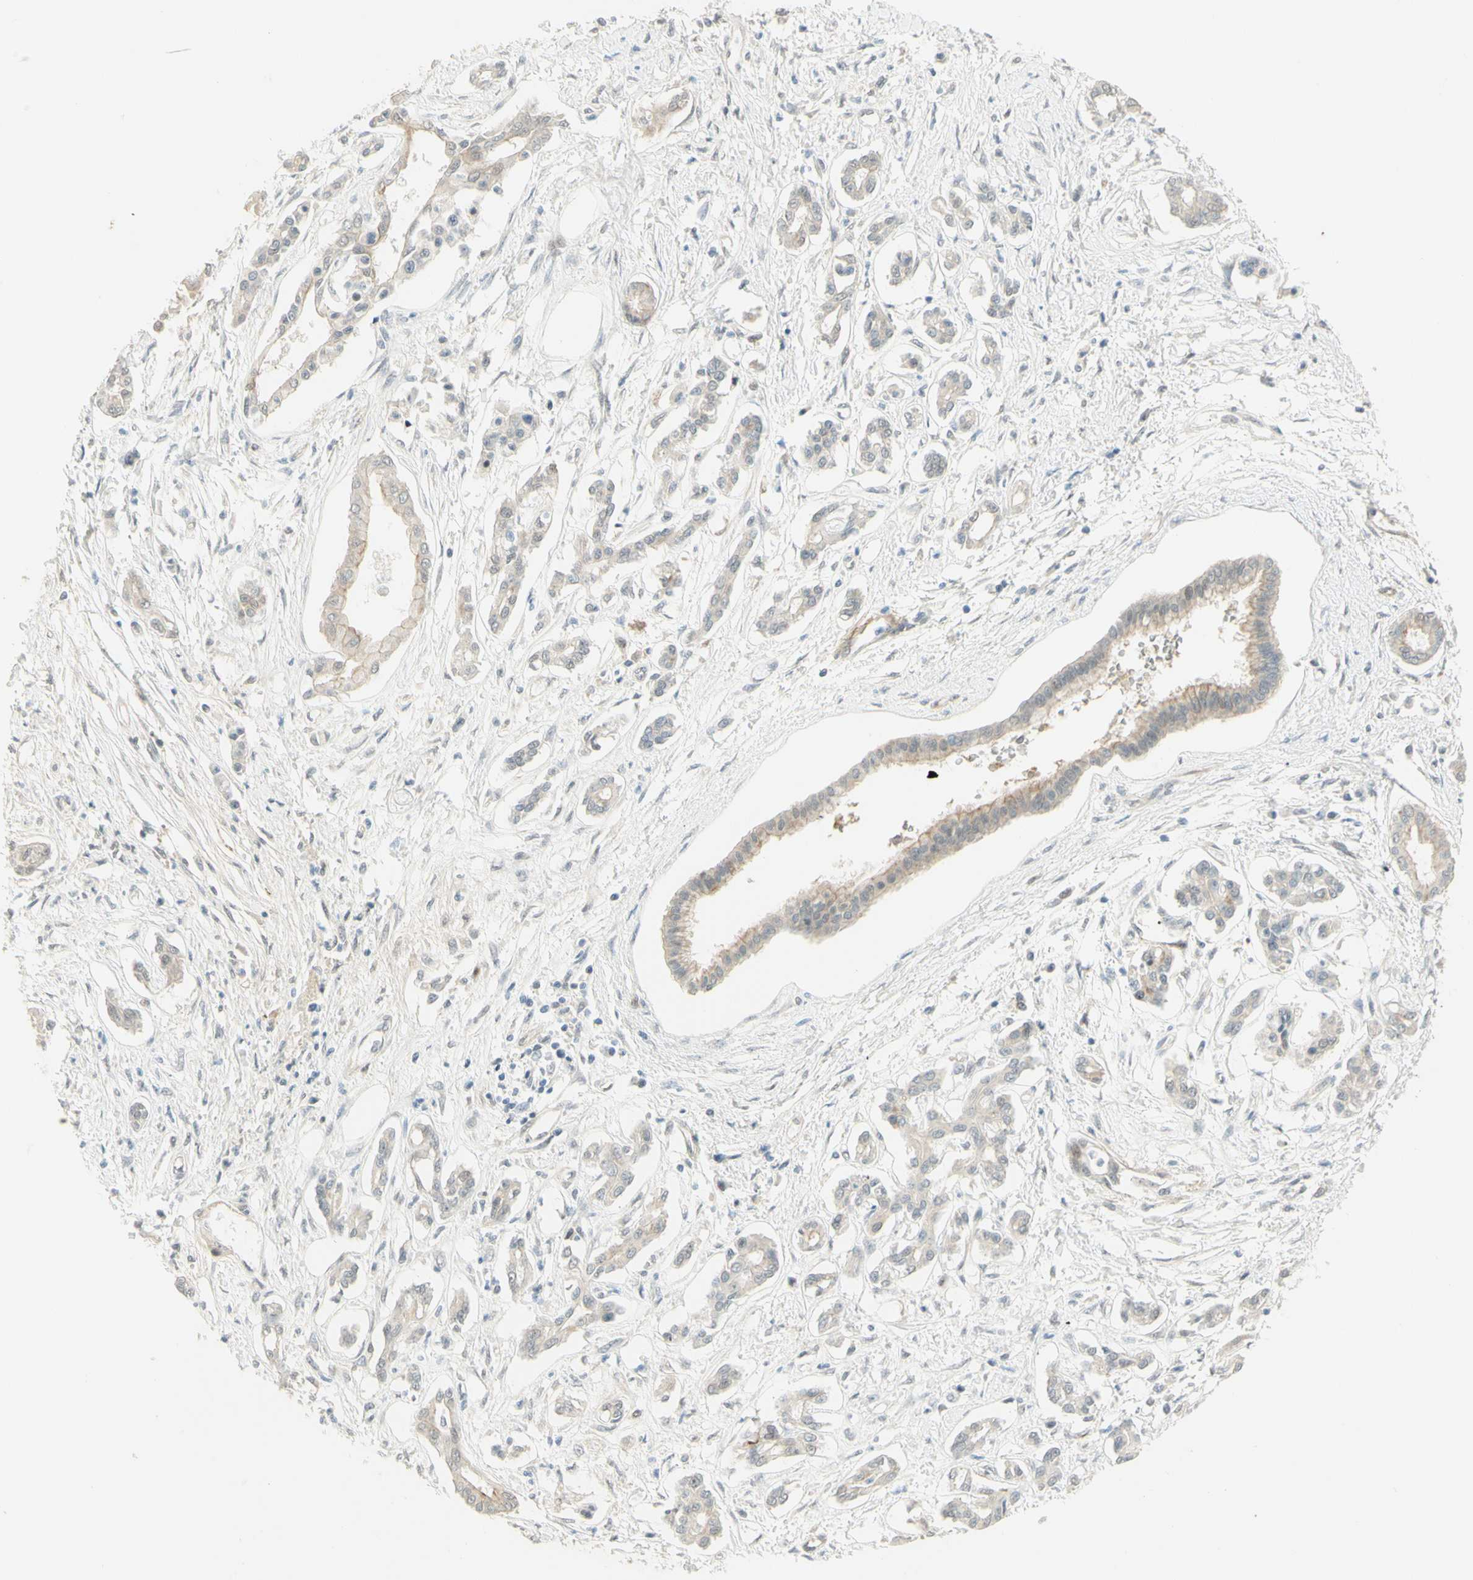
{"staining": {"intensity": "weak", "quantity": "25%-75%", "location": "cytoplasmic/membranous"}, "tissue": "pancreatic cancer", "cell_type": "Tumor cells", "image_type": "cancer", "snomed": [{"axis": "morphology", "description": "Adenocarcinoma, NOS"}, {"axis": "topography", "description": "Pancreas"}], "caption": "Protein expression analysis of pancreatic adenocarcinoma shows weak cytoplasmic/membranous expression in about 25%-75% of tumor cells.", "gene": "ANGPT2", "patient": {"sex": "male", "age": 56}}